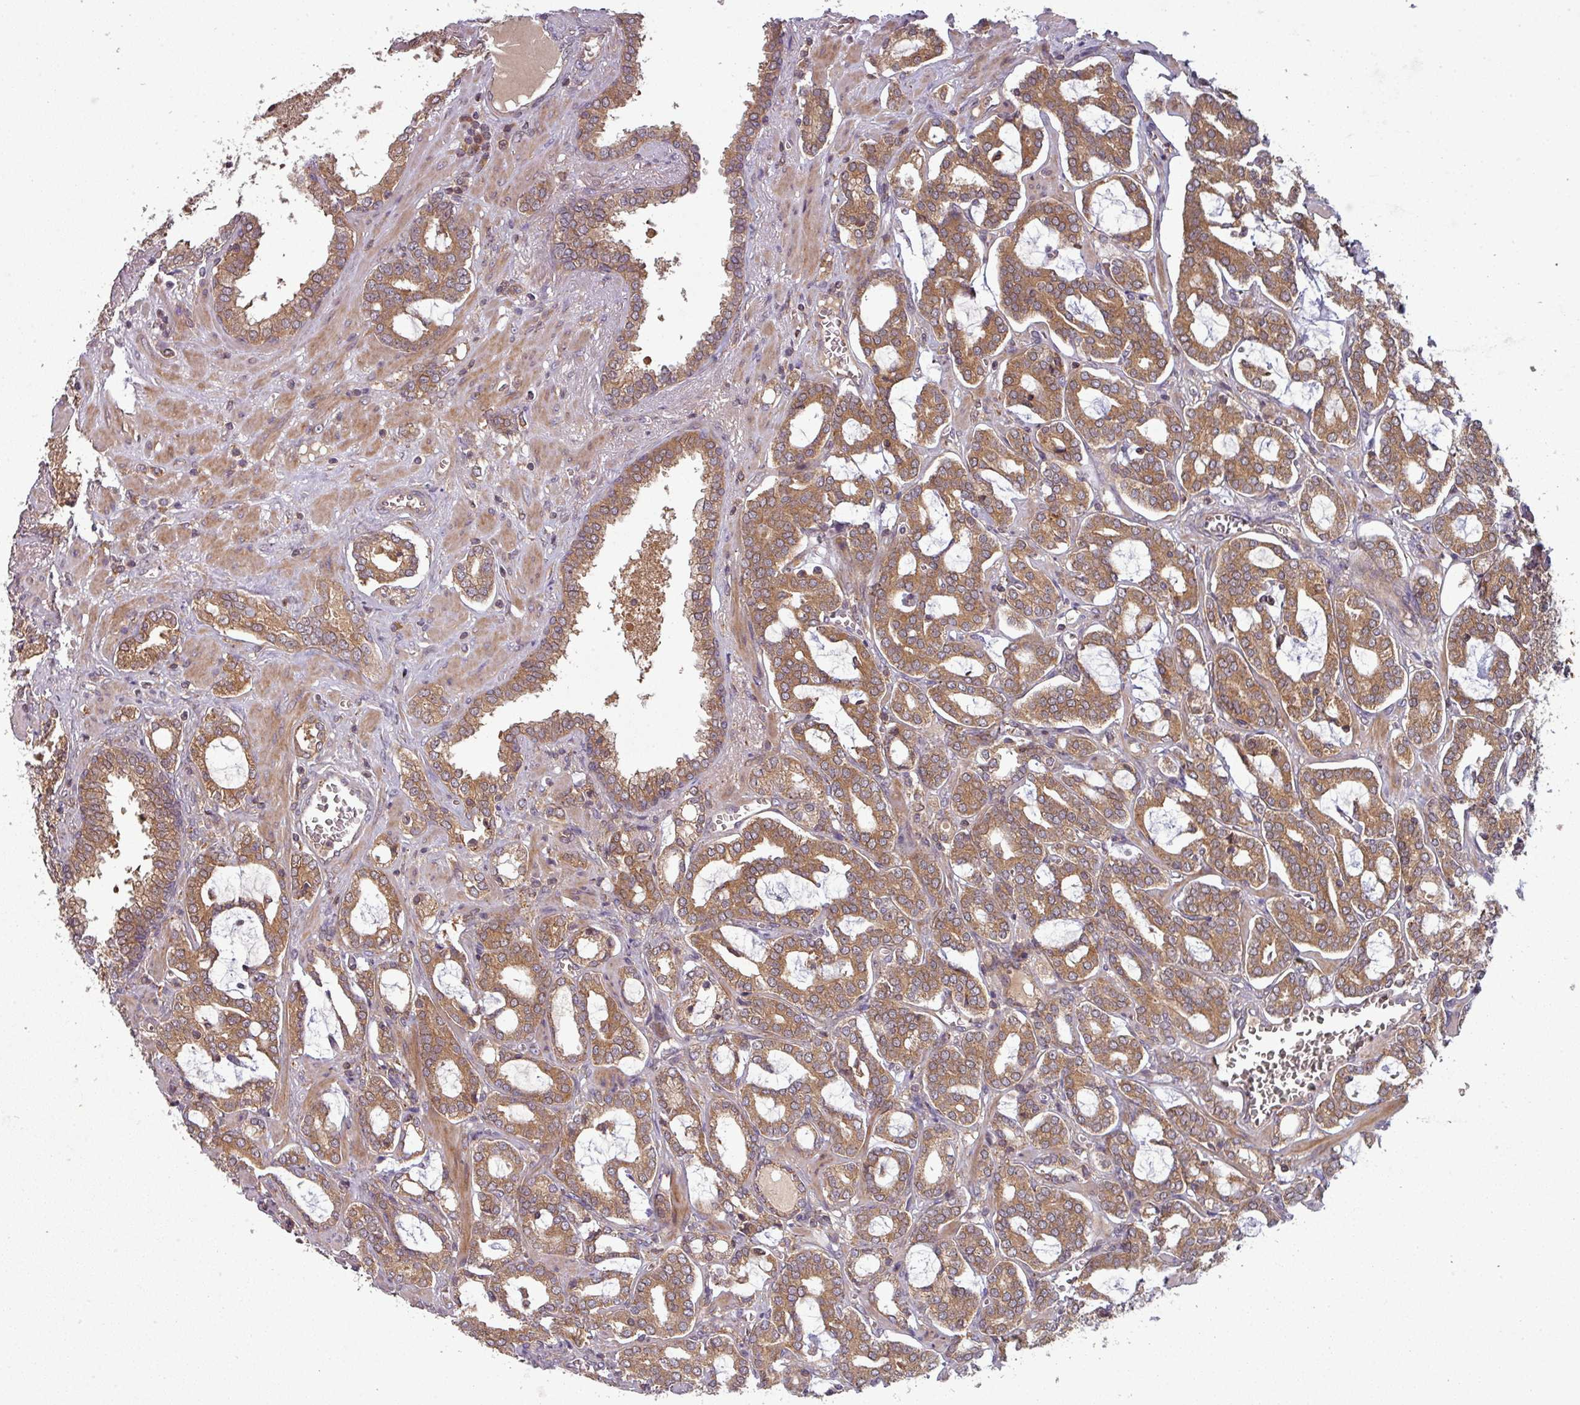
{"staining": {"intensity": "moderate", "quantity": ">75%", "location": "cytoplasmic/membranous"}, "tissue": "prostate cancer", "cell_type": "Tumor cells", "image_type": "cancer", "snomed": [{"axis": "morphology", "description": "Adenocarcinoma, High grade"}, {"axis": "topography", "description": "Prostate and seminal vesicle, NOS"}], "caption": "Immunohistochemical staining of human prostate cancer (adenocarcinoma (high-grade)) reveals medium levels of moderate cytoplasmic/membranous positivity in approximately >75% of tumor cells. (Stains: DAB (3,3'-diaminobenzidine) in brown, nuclei in blue, Microscopy: brightfield microscopy at high magnification).", "gene": "GSKIP", "patient": {"sex": "male", "age": 67}}